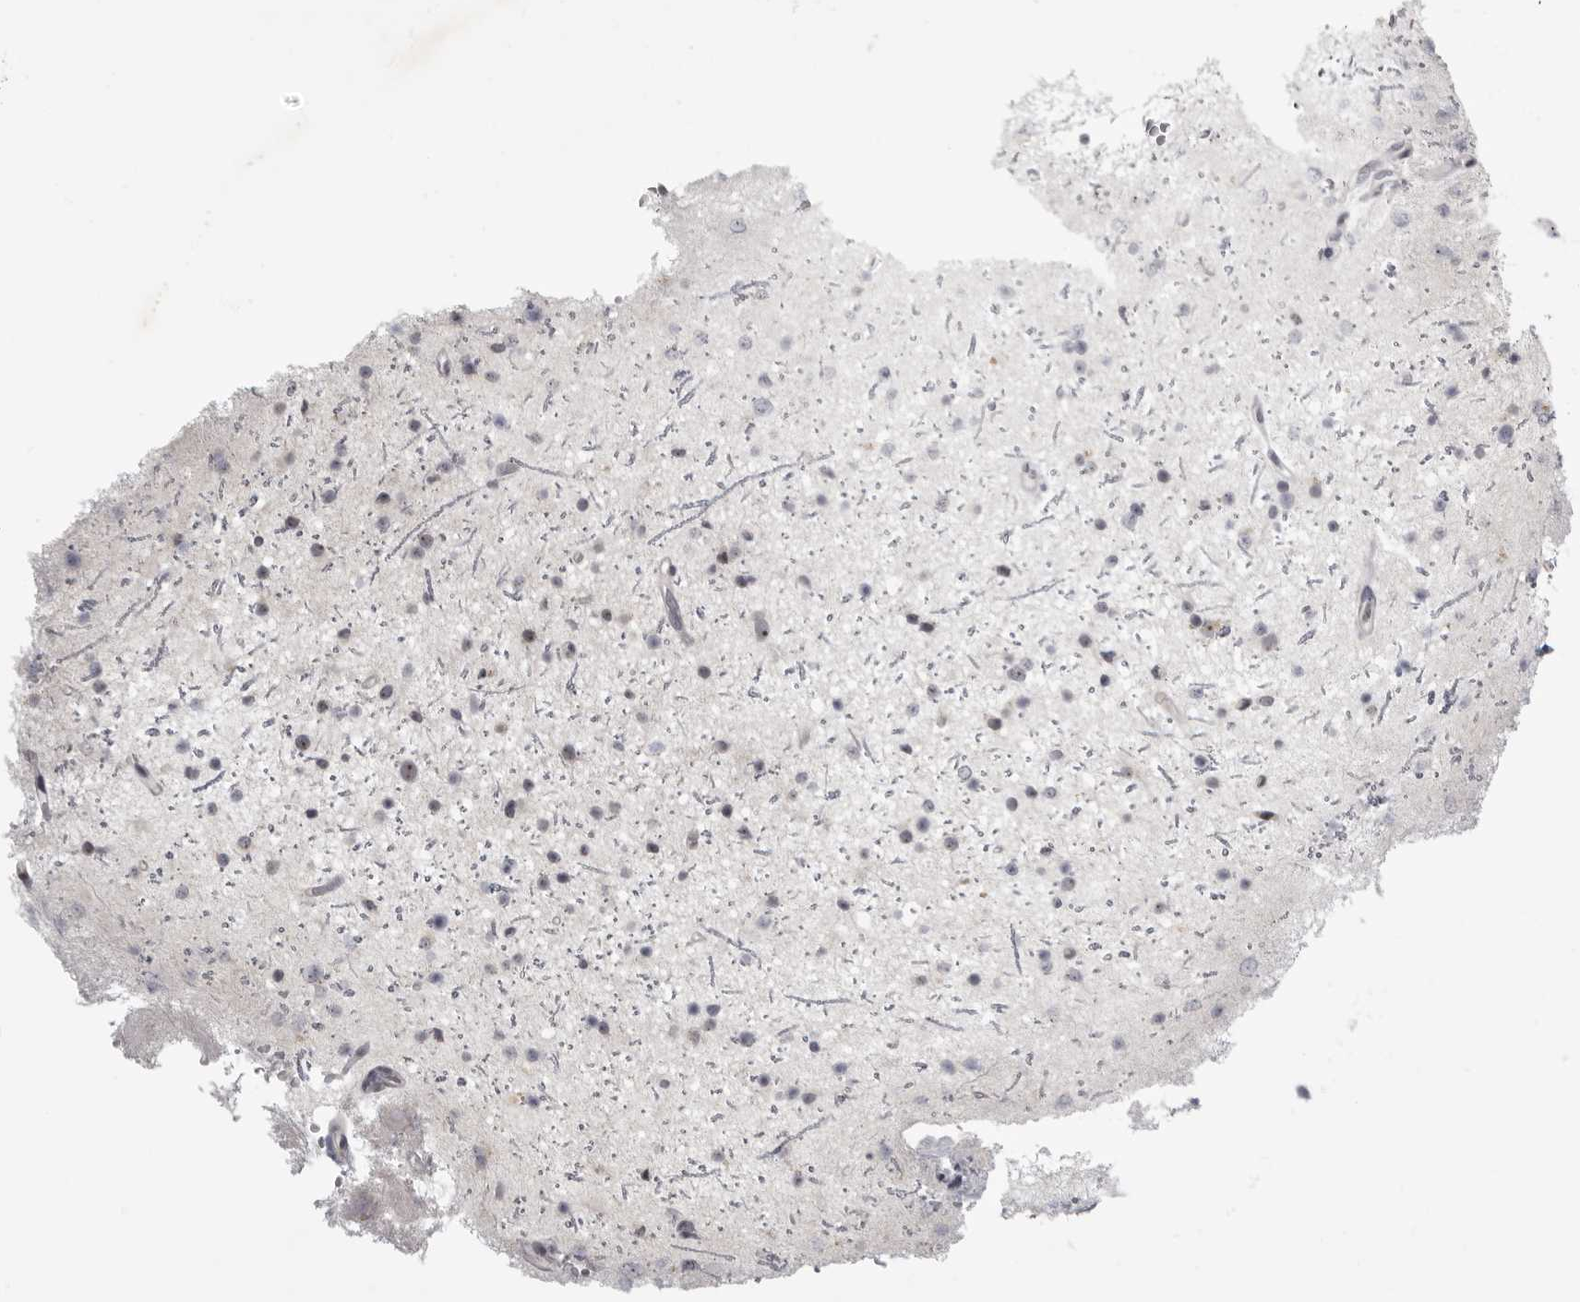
{"staining": {"intensity": "negative", "quantity": "none", "location": "none"}, "tissue": "glioma", "cell_type": "Tumor cells", "image_type": "cancer", "snomed": [{"axis": "morphology", "description": "Glioma, malignant, Low grade"}, {"axis": "topography", "description": "Cerebral cortex"}], "caption": "Photomicrograph shows no protein expression in tumor cells of glioma tissue.", "gene": "MRTO4", "patient": {"sex": "female", "age": 39}}